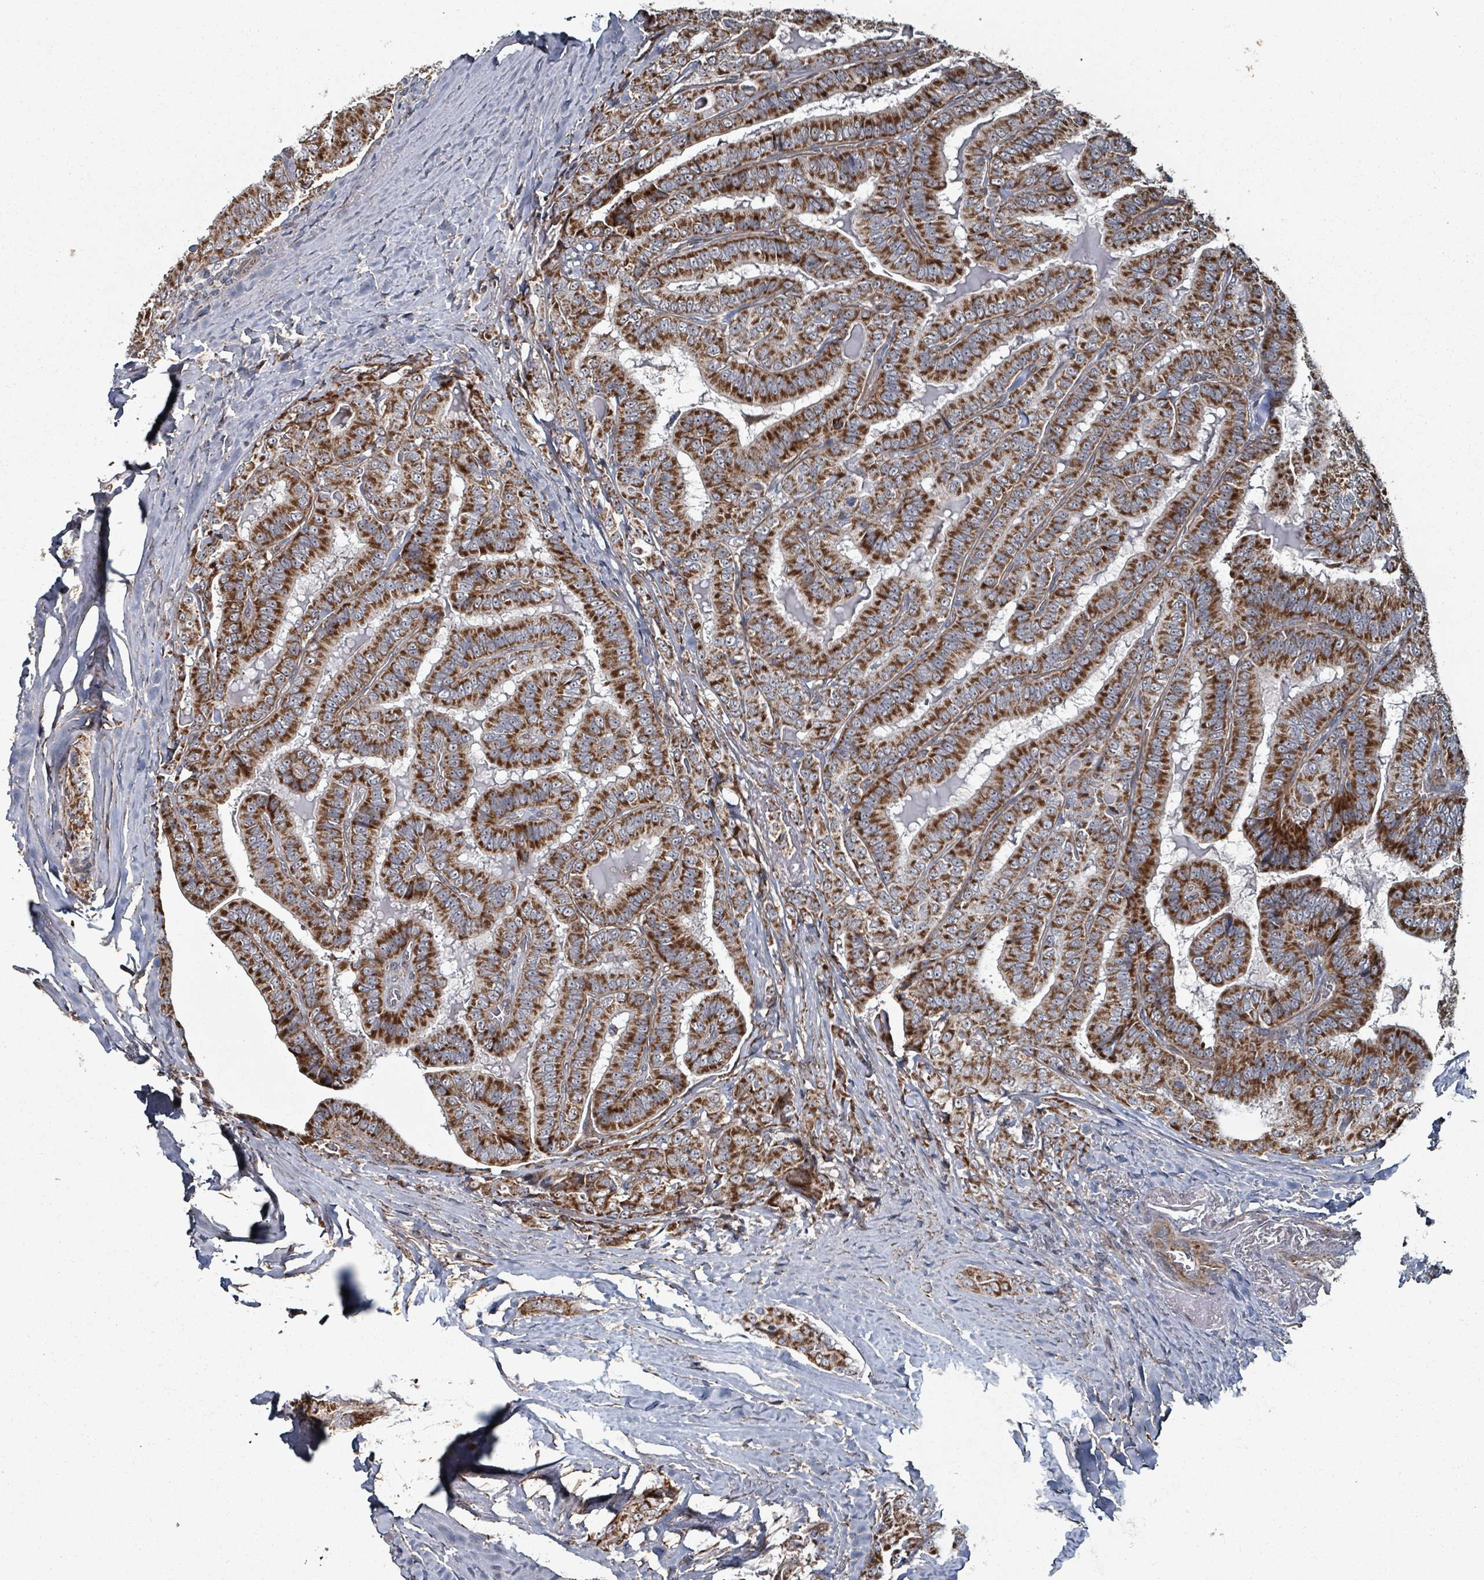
{"staining": {"intensity": "strong", "quantity": ">75%", "location": "cytoplasmic/membranous"}, "tissue": "thyroid cancer", "cell_type": "Tumor cells", "image_type": "cancer", "snomed": [{"axis": "morphology", "description": "Papillary adenocarcinoma, NOS"}, {"axis": "topography", "description": "Thyroid gland"}], "caption": "Protein expression analysis of human thyroid cancer reveals strong cytoplasmic/membranous expression in approximately >75% of tumor cells.", "gene": "MRPL4", "patient": {"sex": "male", "age": 61}}